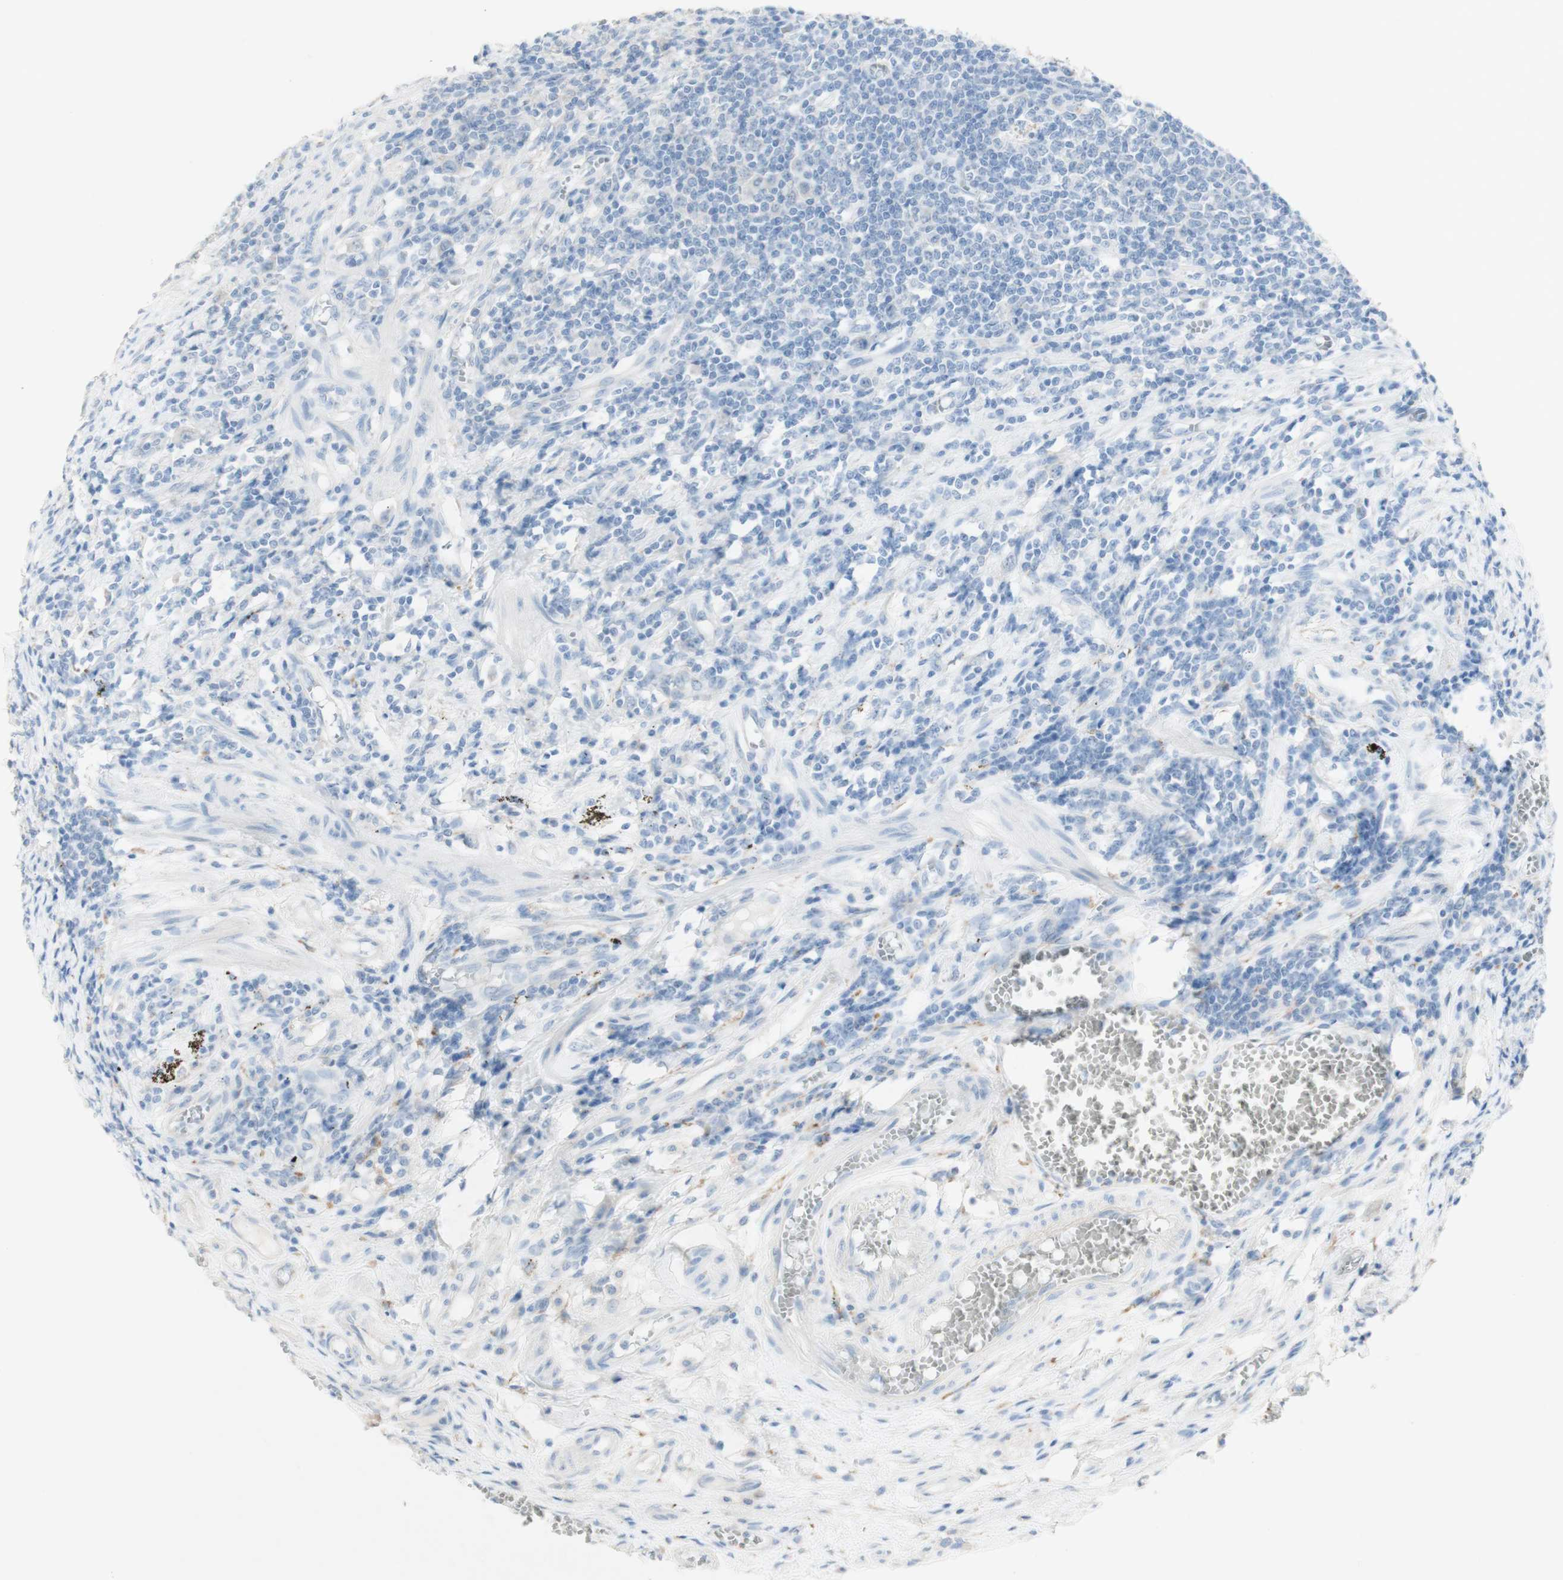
{"staining": {"intensity": "negative", "quantity": "none", "location": "none"}, "tissue": "small intestine", "cell_type": "Glandular cells", "image_type": "normal", "snomed": [{"axis": "morphology", "description": "Normal tissue, NOS"}, {"axis": "morphology", "description": "Cystadenocarcinoma, serous, Metastatic site"}, {"axis": "topography", "description": "Small intestine"}], "caption": "Photomicrograph shows no protein staining in glandular cells of benign small intestine.", "gene": "ART3", "patient": {"sex": "female", "age": 61}}